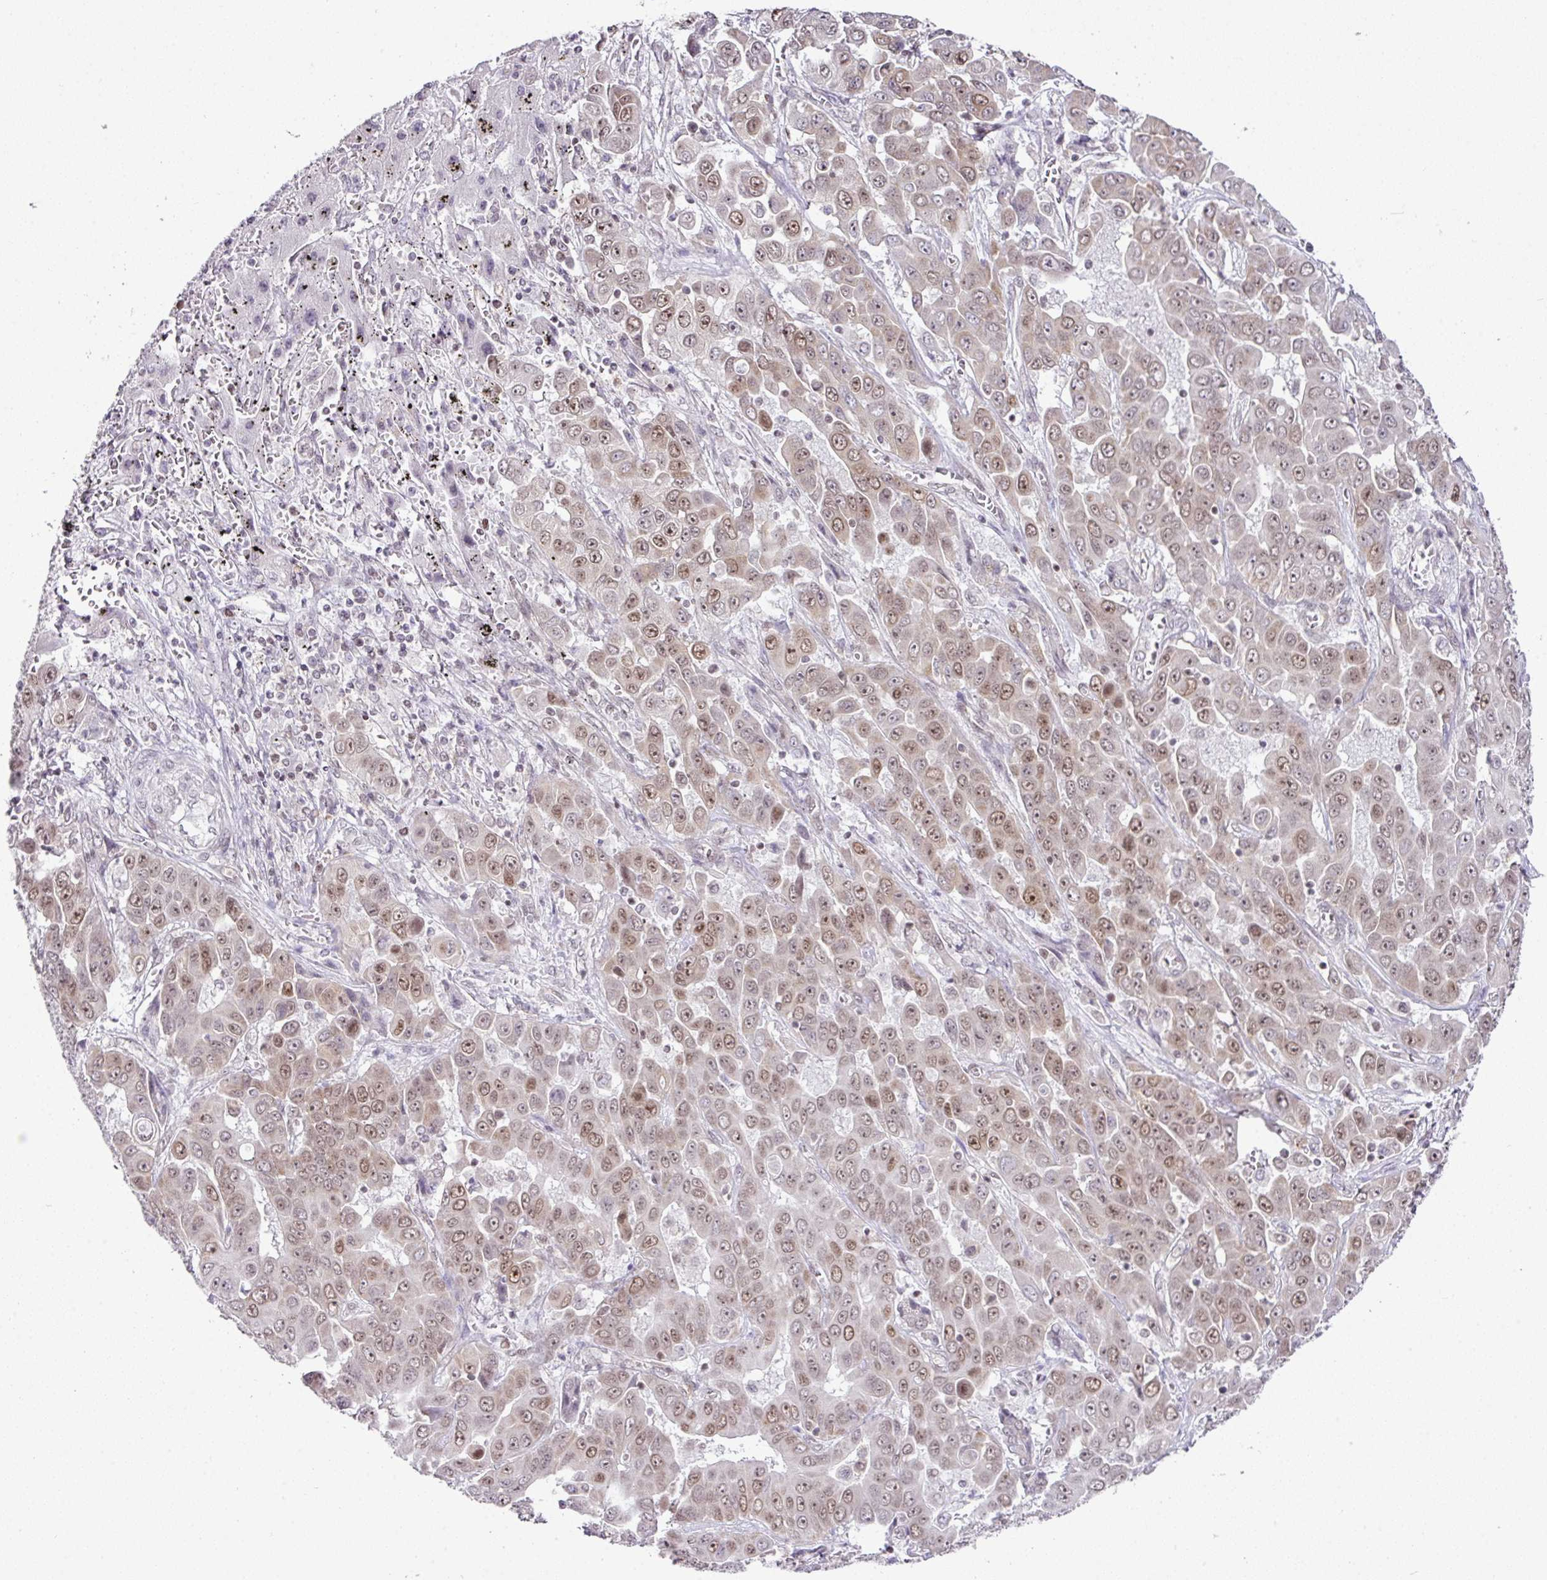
{"staining": {"intensity": "moderate", "quantity": "25%-75%", "location": "nuclear"}, "tissue": "liver cancer", "cell_type": "Tumor cells", "image_type": "cancer", "snomed": [{"axis": "morphology", "description": "Cholangiocarcinoma"}, {"axis": "topography", "description": "Liver"}], "caption": "Moderate nuclear positivity for a protein is appreciated in about 25%-75% of tumor cells of liver cholangiocarcinoma using immunohistochemistry.", "gene": "FAM32A", "patient": {"sex": "female", "age": 52}}